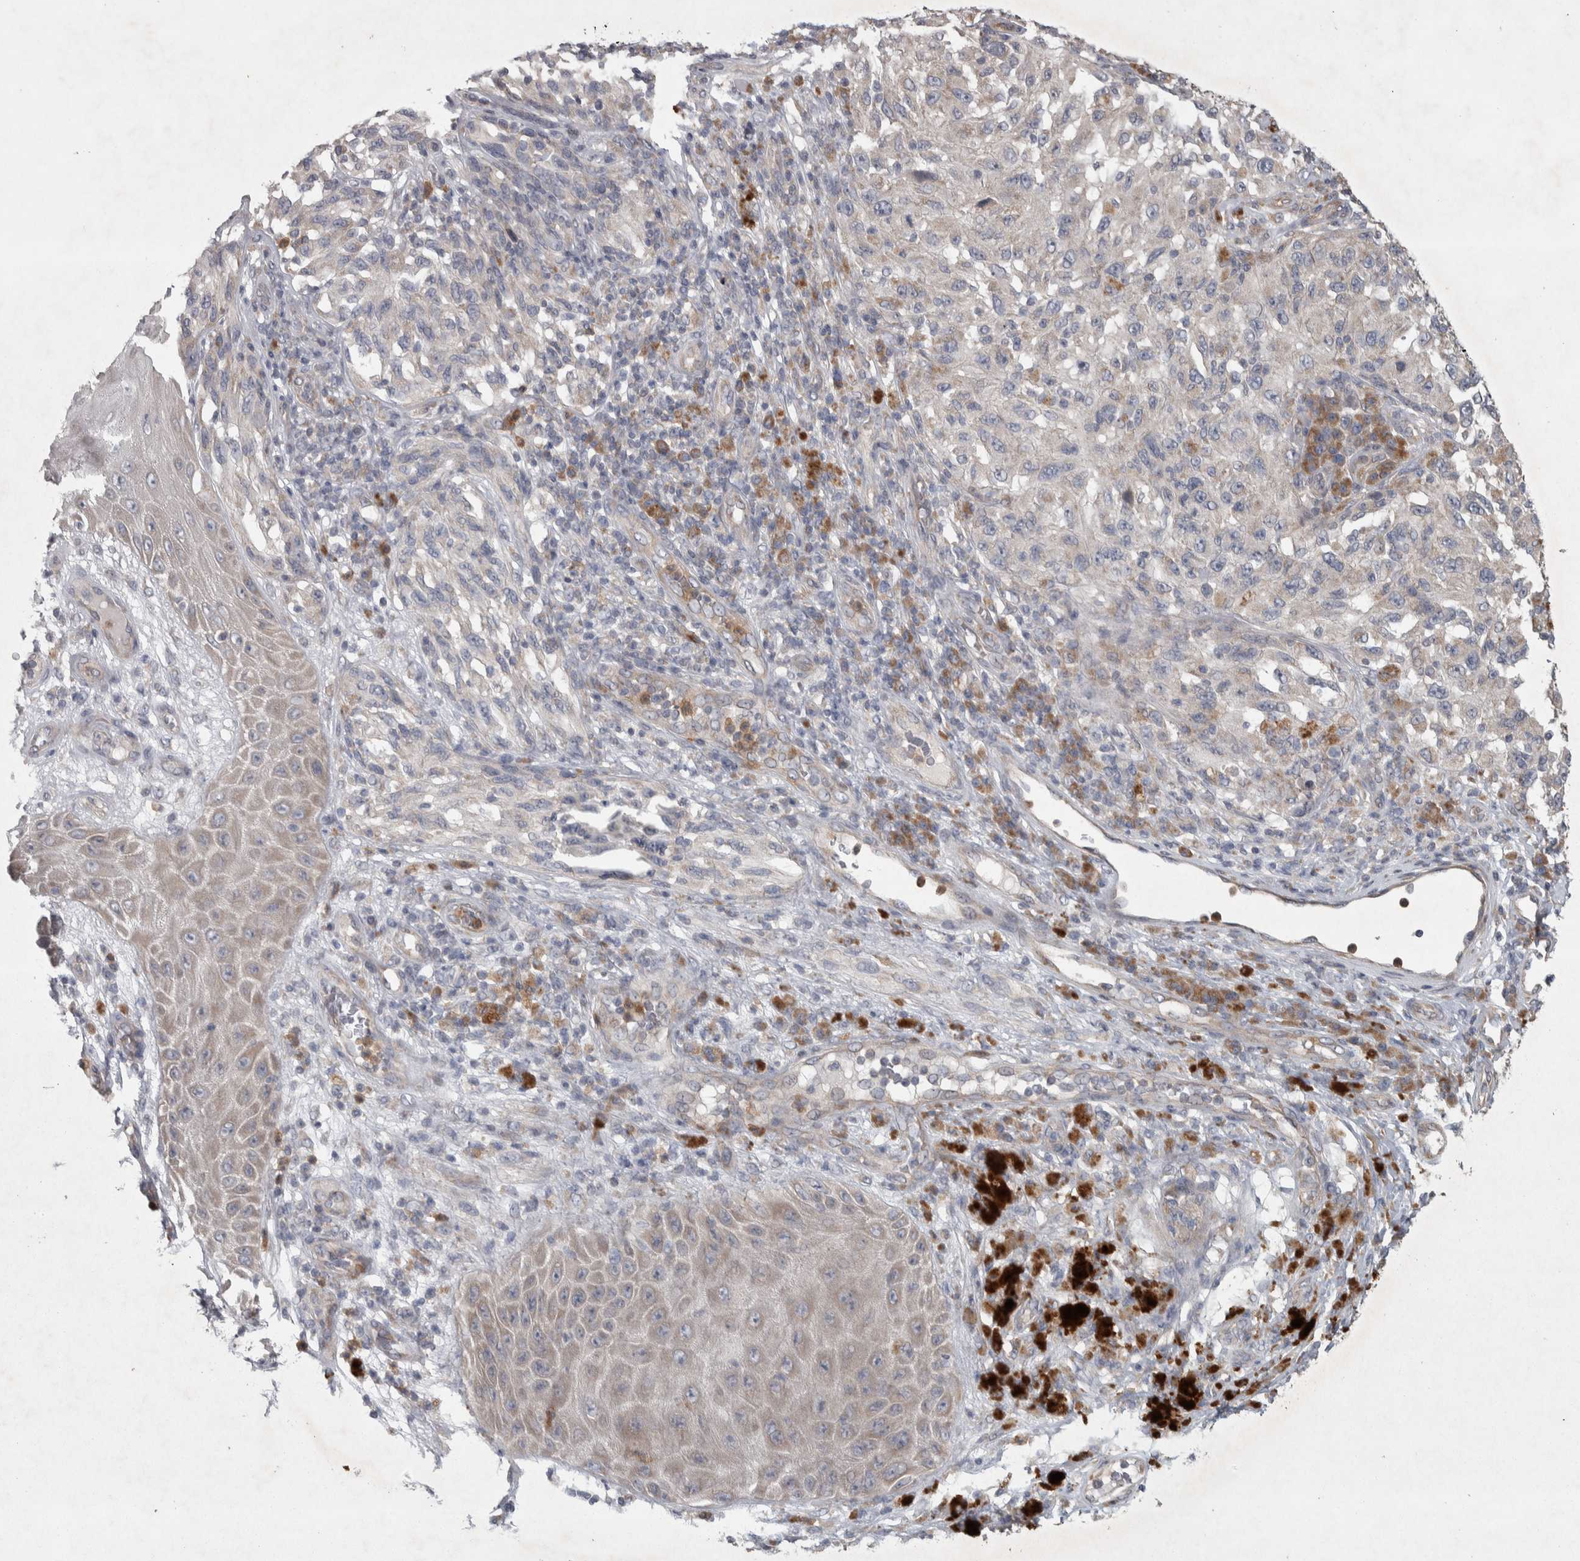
{"staining": {"intensity": "weak", "quantity": "<25%", "location": "cytoplasmic/membranous"}, "tissue": "melanoma", "cell_type": "Tumor cells", "image_type": "cancer", "snomed": [{"axis": "morphology", "description": "Malignant melanoma, NOS"}, {"axis": "topography", "description": "Skin"}], "caption": "Malignant melanoma stained for a protein using IHC reveals no positivity tumor cells.", "gene": "SRP68", "patient": {"sex": "female", "age": 73}}